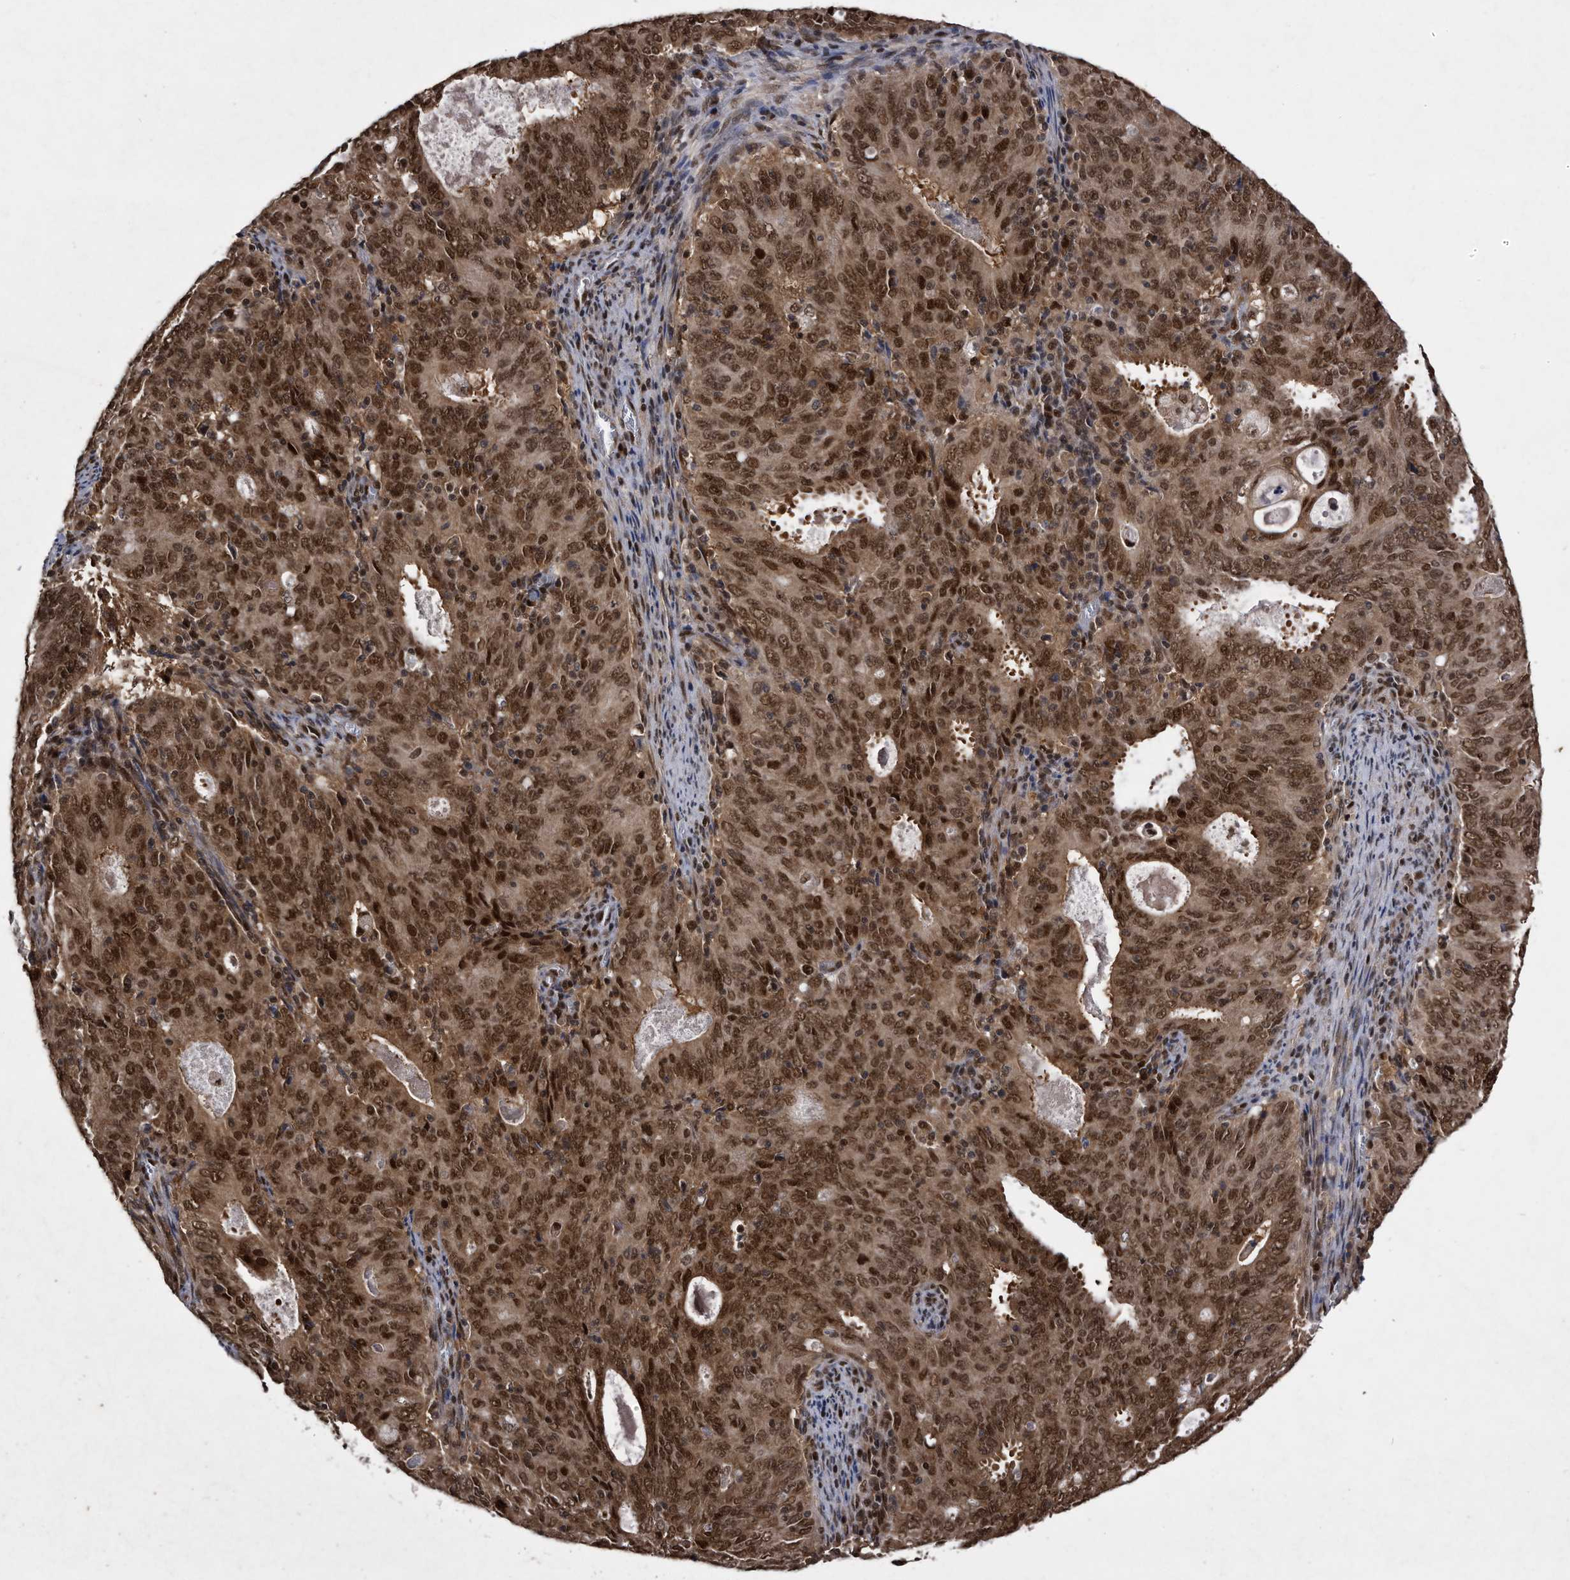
{"staining": {"intensity": "strong", "quantity": ">75%", "location": "cytoplasmic/membranous,nuclear"}, "tissue": "cervical cancer", "cell_type": "Tumor cells", "image_type": "cancer", "snomed": [{"axis": "morphology", "description": "Adenocarcinoma, NOS"}, {"axis": "topography", "description": "Cervix"}], "caption": "This histopathology image exhibits IHC staining of adenocarcinoma (cervical), with high strong cytoplasmic/membranous and nuclear staining in approximately >75% of tumor cells.", "gene": "RAD23B", "patient": {"sex": "female", "age": 44}}